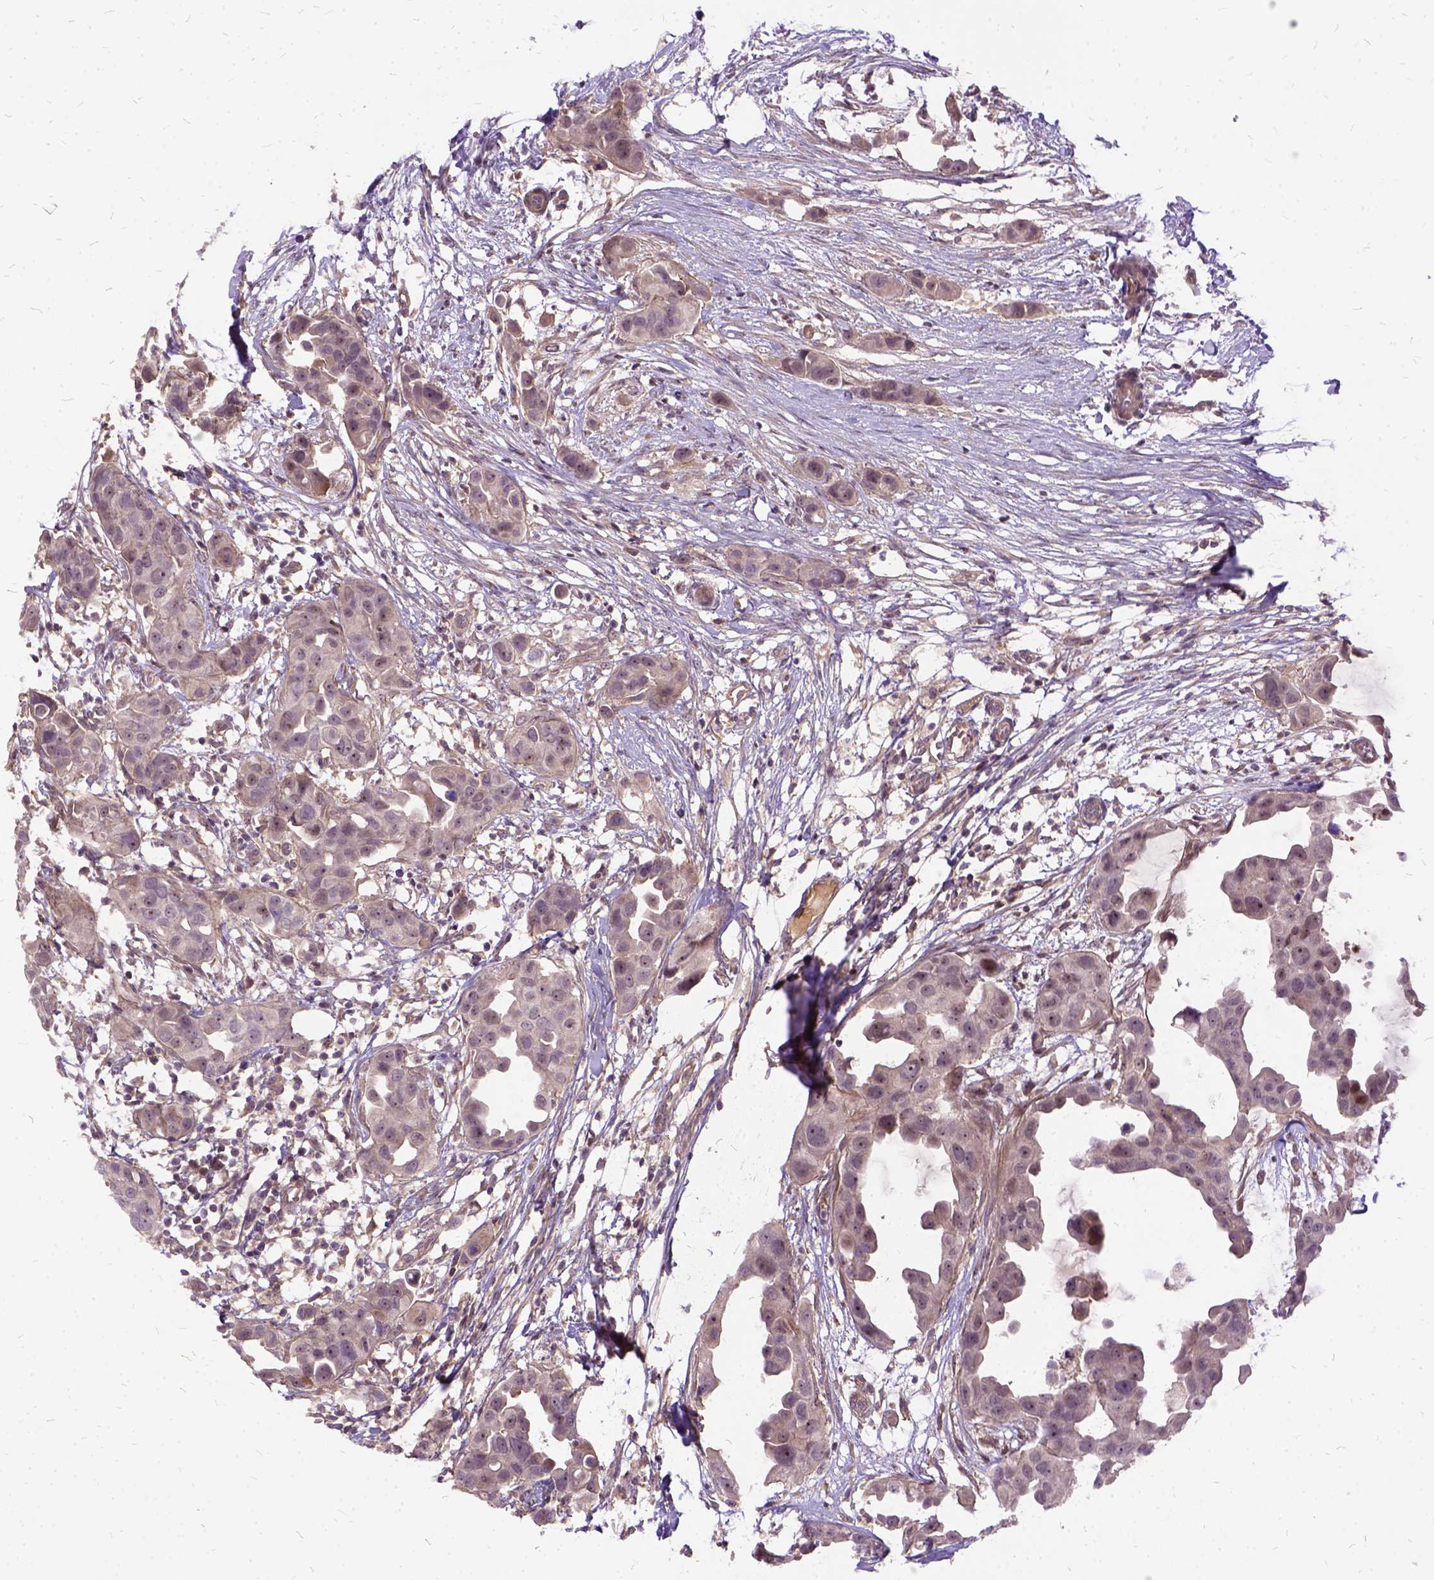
{"staining": {"intensity": "weak", "quantity": "25%-75%", "location": "cytoplasmic/membranous"}, "tissue": "breast cancer", "cell_type": "Tumor cells", "image_type": "cancer", "snomed": [{"axis": "morphology", "description": "Duct carcinoma"}, {"axis": "topography", "description": "Breast"}], "caption": "Tumor cells exhibit weak cytoplasmic/membranous expression in about 25%-75% of cells in breast invasive ductal carcinoma.", "gene": "ILRUN", "patient": {"sex": "female", "age": 38}}